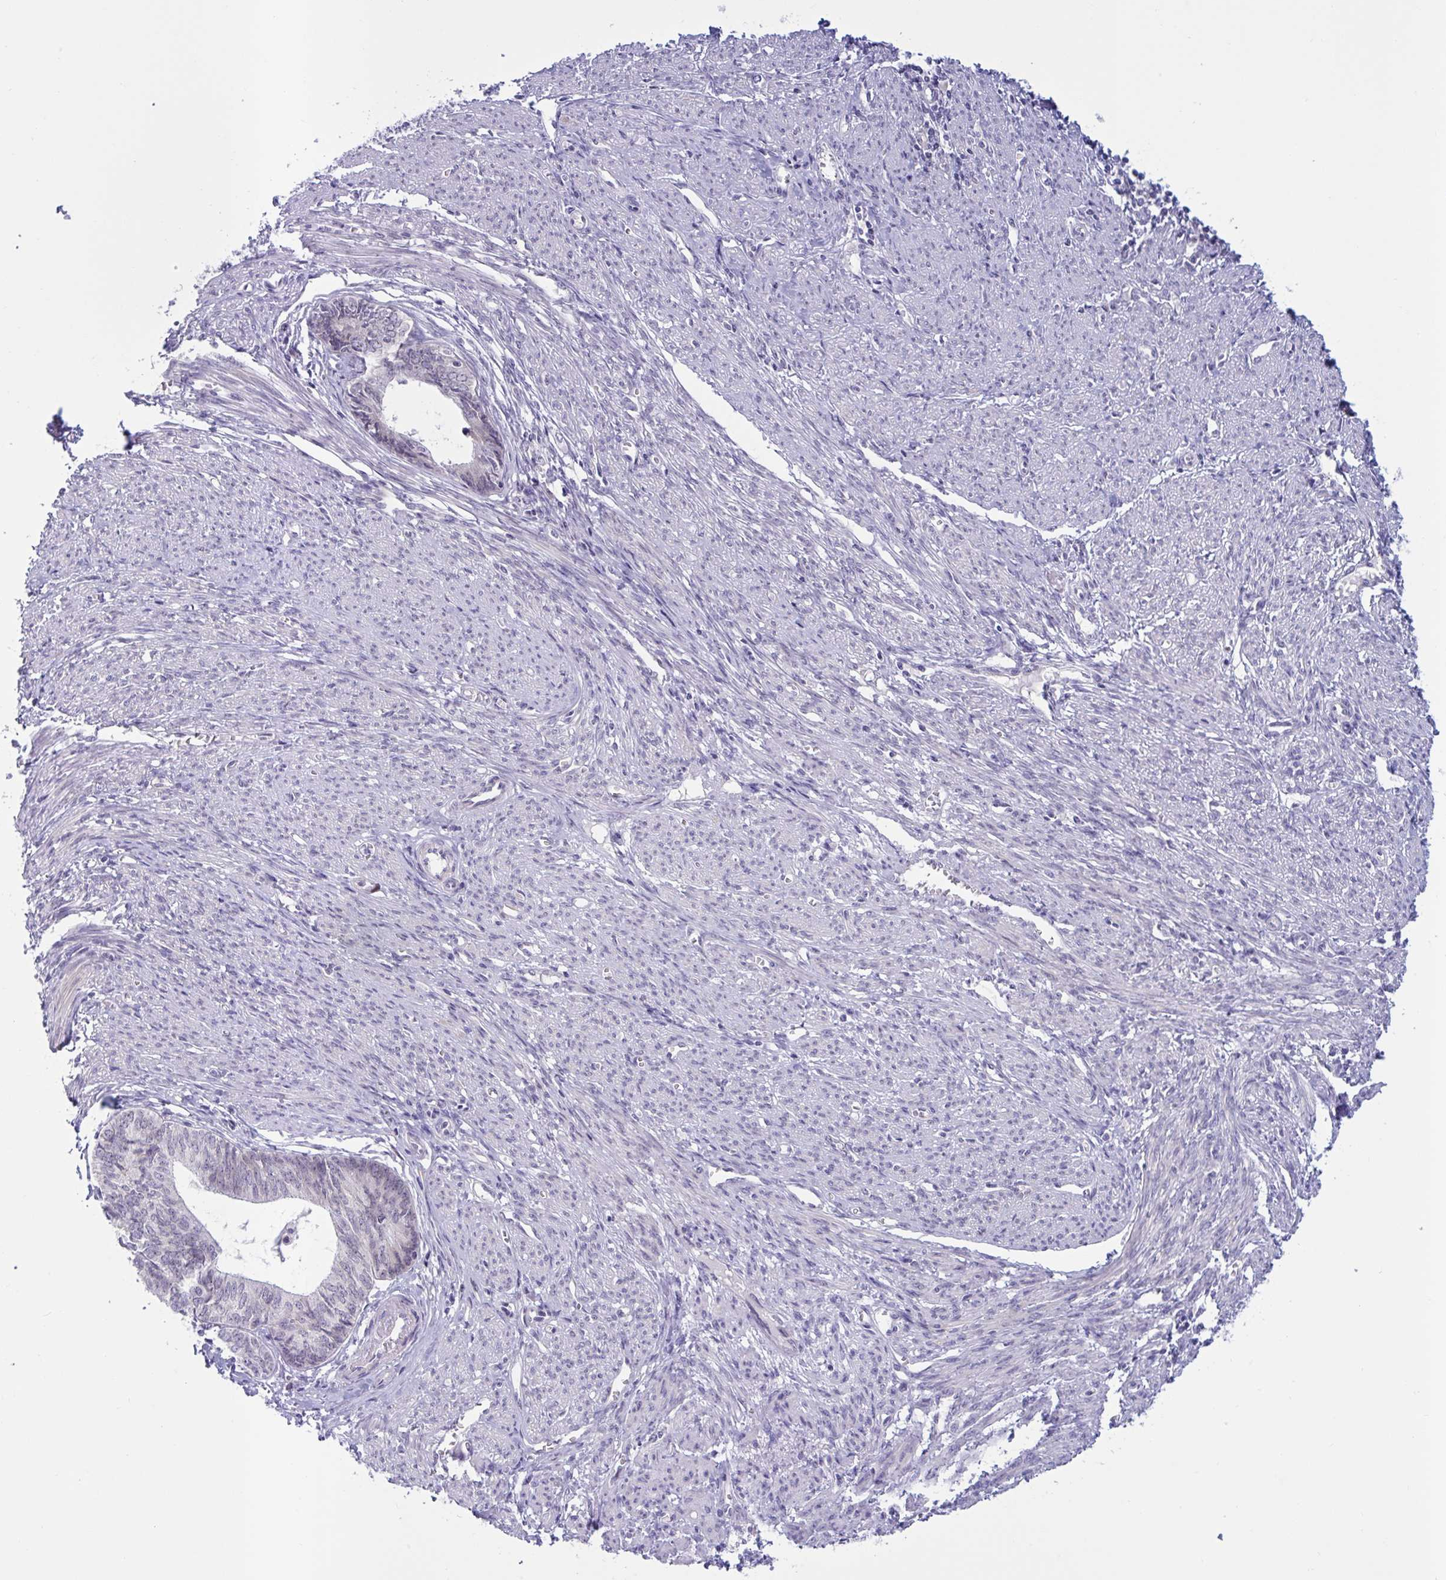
{"staining": {"intensity": "negative", "quantity": "none", "location": "none"}, "tissue": "endometrial cancer", "cell_type": "Tumor cells", "image_type": "cancer", "snomed": [{"axis": "morphology", "description": "Adenocarcinoma, NOS"}, {"axis": "topography", "description": "Endometrium"}], "caption": "Immunohistochemistry (IHC) of human endometrial cancer (adenocarcinoma) reveals no staining in tumor cells.", "gene": "DOCK11", "patient": {"sex": "female", "age": 68}}